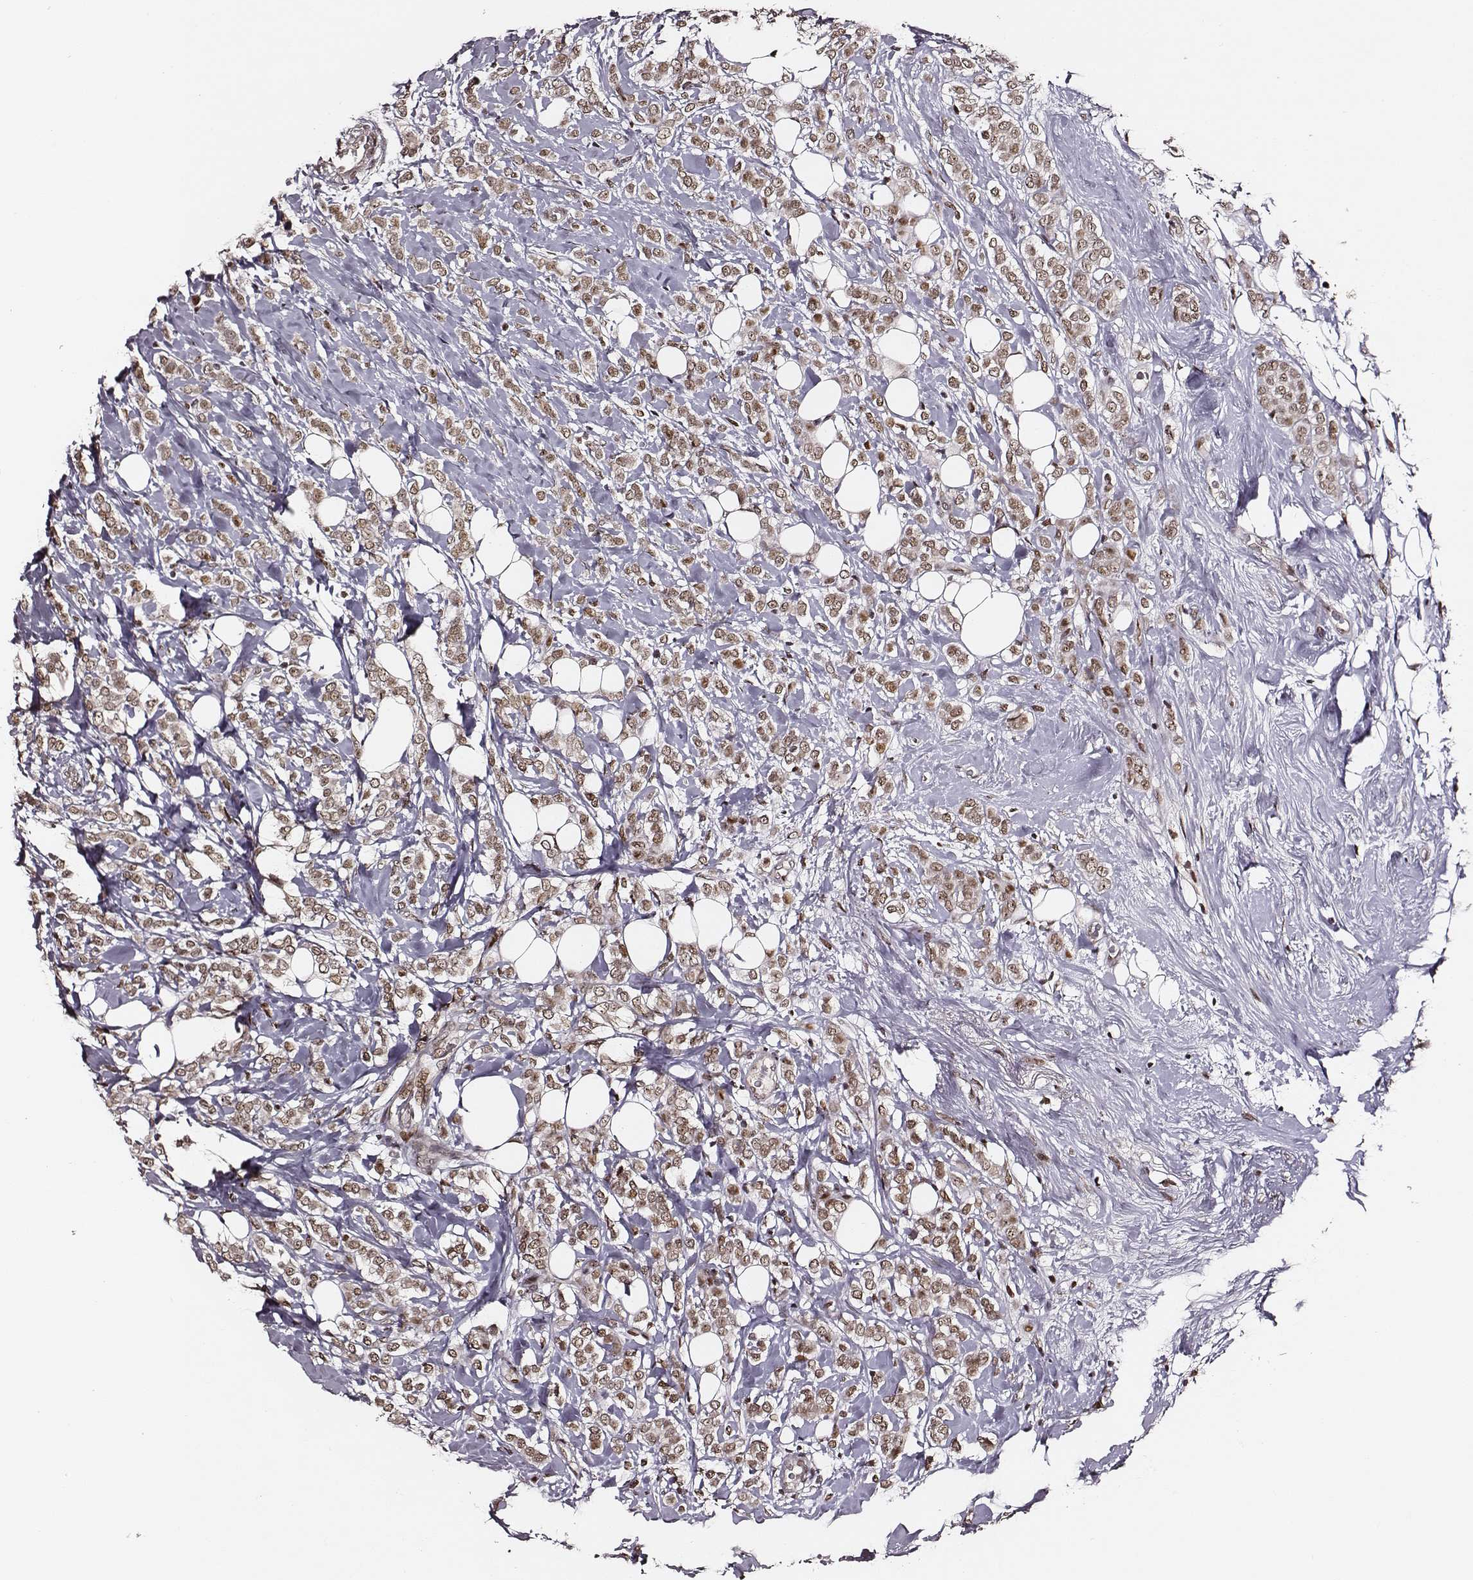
{"staining": {"intensity": "moderate", "quantity": ">75%", "location": "nuclear"}, "tissue": "breast cancer", "cell_type": "Tumor cells", "image_type": "cancer", "snomed": [{"axis": "morphology", "description": "Lobular carcinoma"}, {"axis": "topography", "description": "Breast"}], "caption": "Immunohistochemistry of human lobular carcinoma (breast) demonstrates medium levels of moderate nuclear staining in approximately >75% of tumor cells. (DAB = brown stain, brightfield microscopy at high magnification).", "gene": "PPARA", "patient": {"sex": "female", "age": 49}}